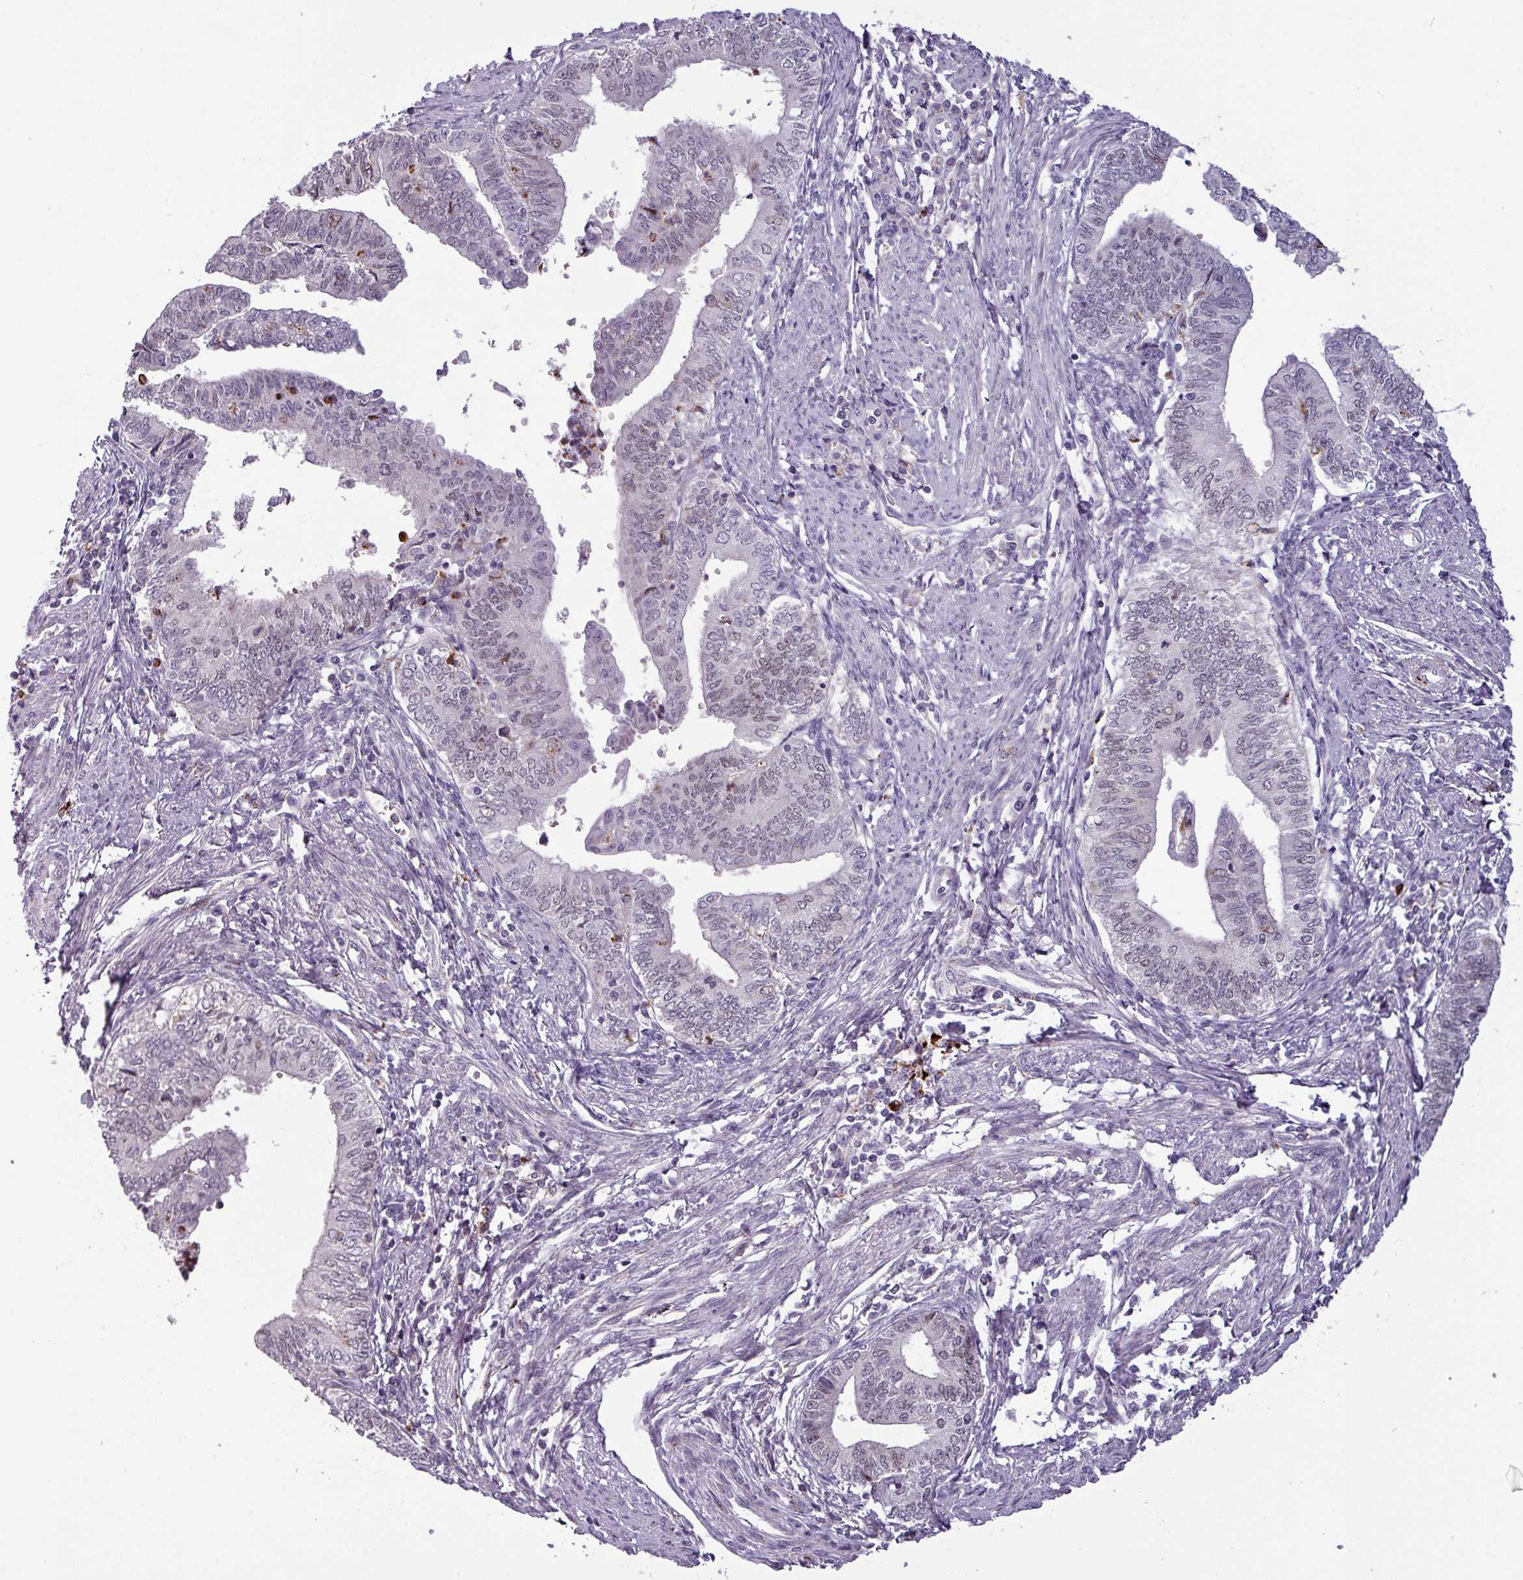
{"staining": {"intensity": "negative", "quantity": "none", "location": "none"}, "tissue": "endometrial cancer", "cell_type": "Tumor cells", "image_type": "cancer", "snomed": [{"axis": "morphology", "description": "Adenocarcinoma, NOS"}, {"axis": "topography", "description": "Endometrium"}], "caption": "IHC of human endometrial adenocarcinoma reveals no positivity in tumor cells. (DAB IHC with hematoxylin counter stain).", "gene": "TMEFF1", "patient": {"sex": "female", "age": 66}}